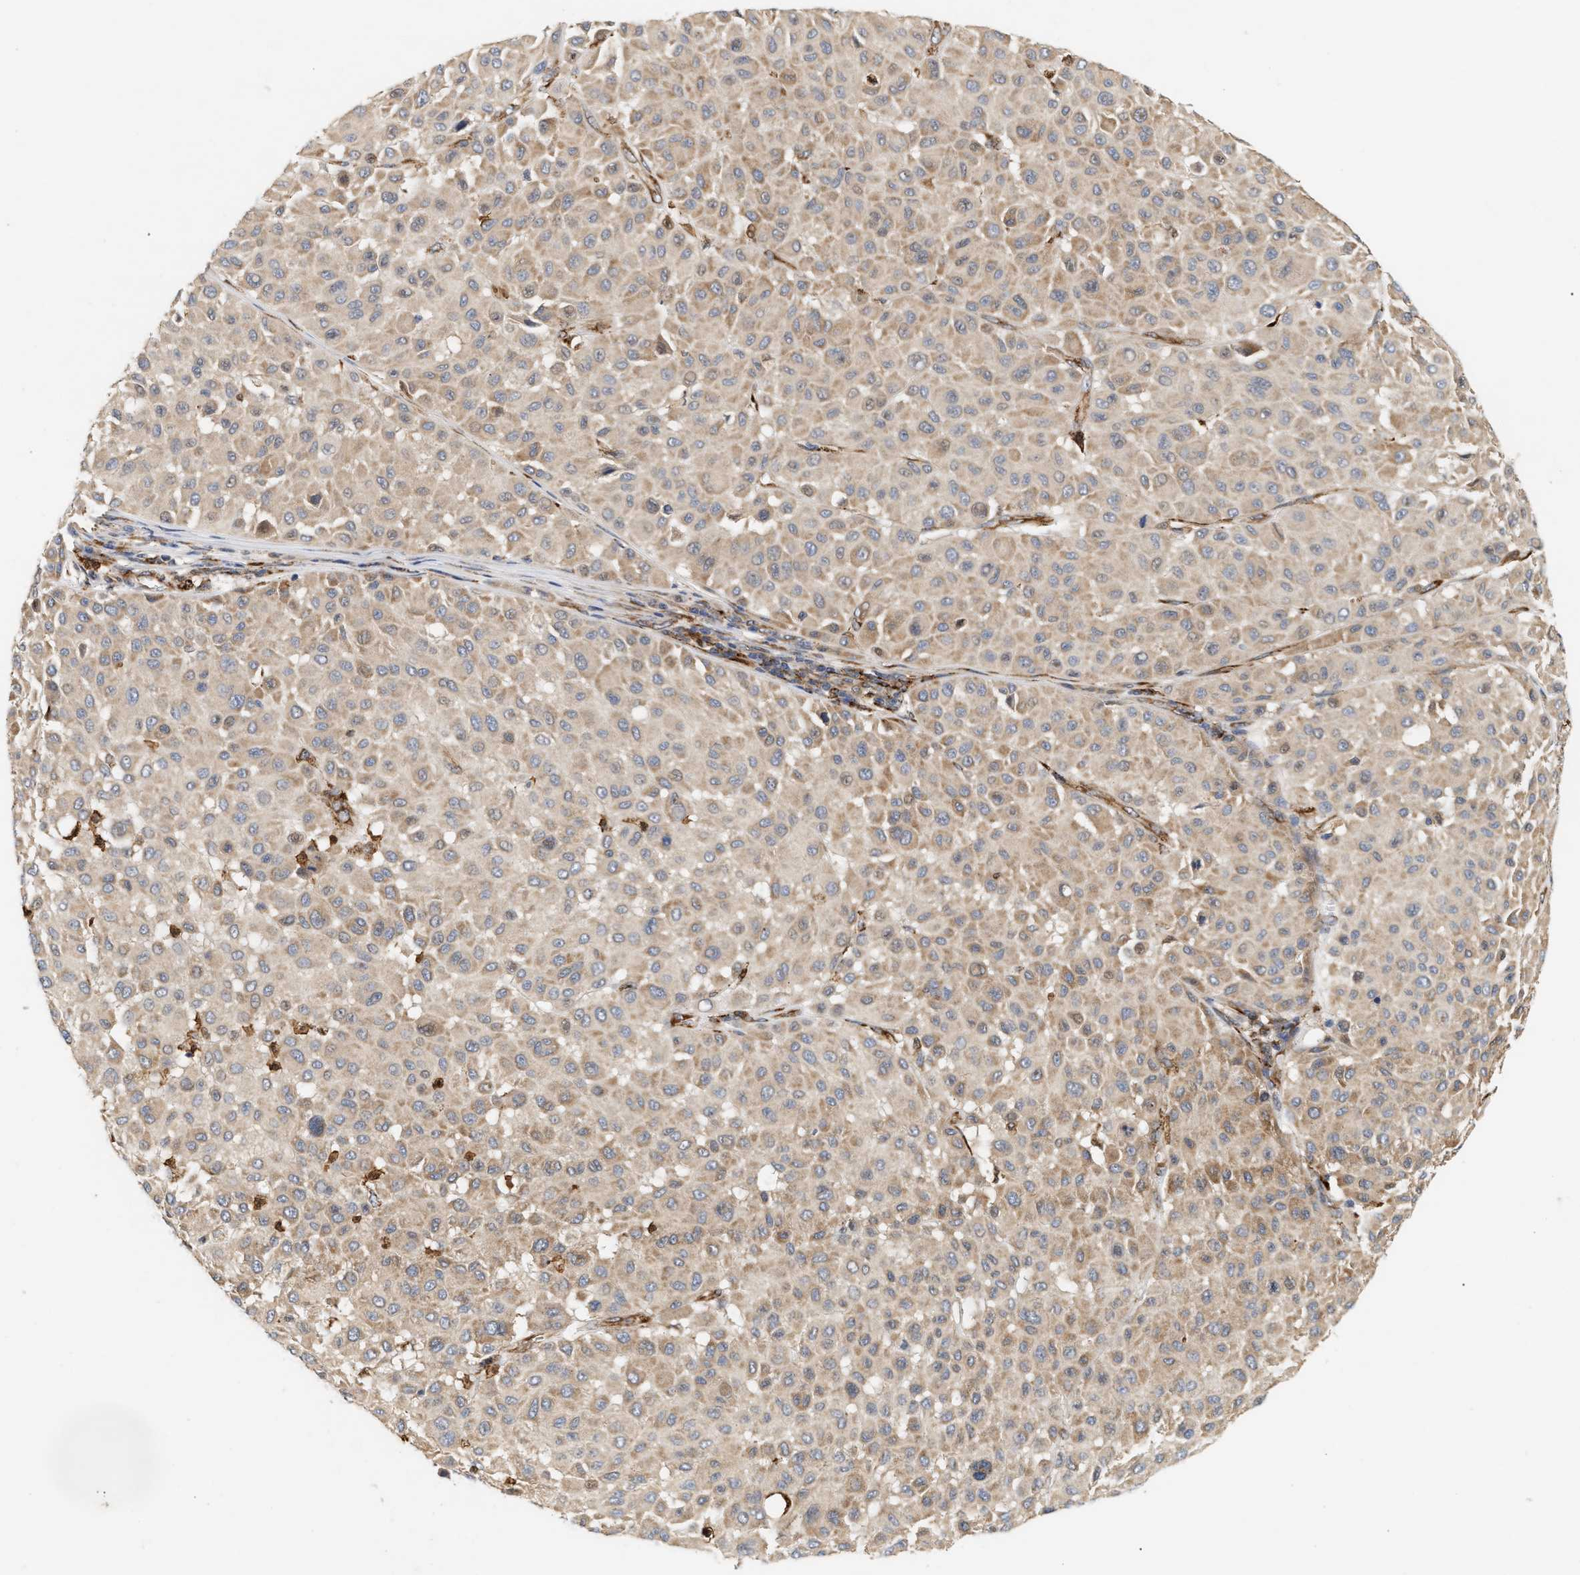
{"staining": {"intensity": "moderate", "quantity": ">75%", "location": "cytoplasmic/membranous"}, "tissue": "melanoma", "cell_type": "Tumor cells", "image_type": "cancer", "snomed": [{"axis": "morphology", "description": "Malignant melanoma, Metastatic site"}, {"axis": "topography", "description": "Soft tissue"}], "caption": "Brown immunohistochemical staining in human melanoma demonstrates moderate cytoplasmic/membranous positivity in approximately >75% of tumor cells.", "gene": "PLCD1", "patient": {"sex": "male", "age": 41}}